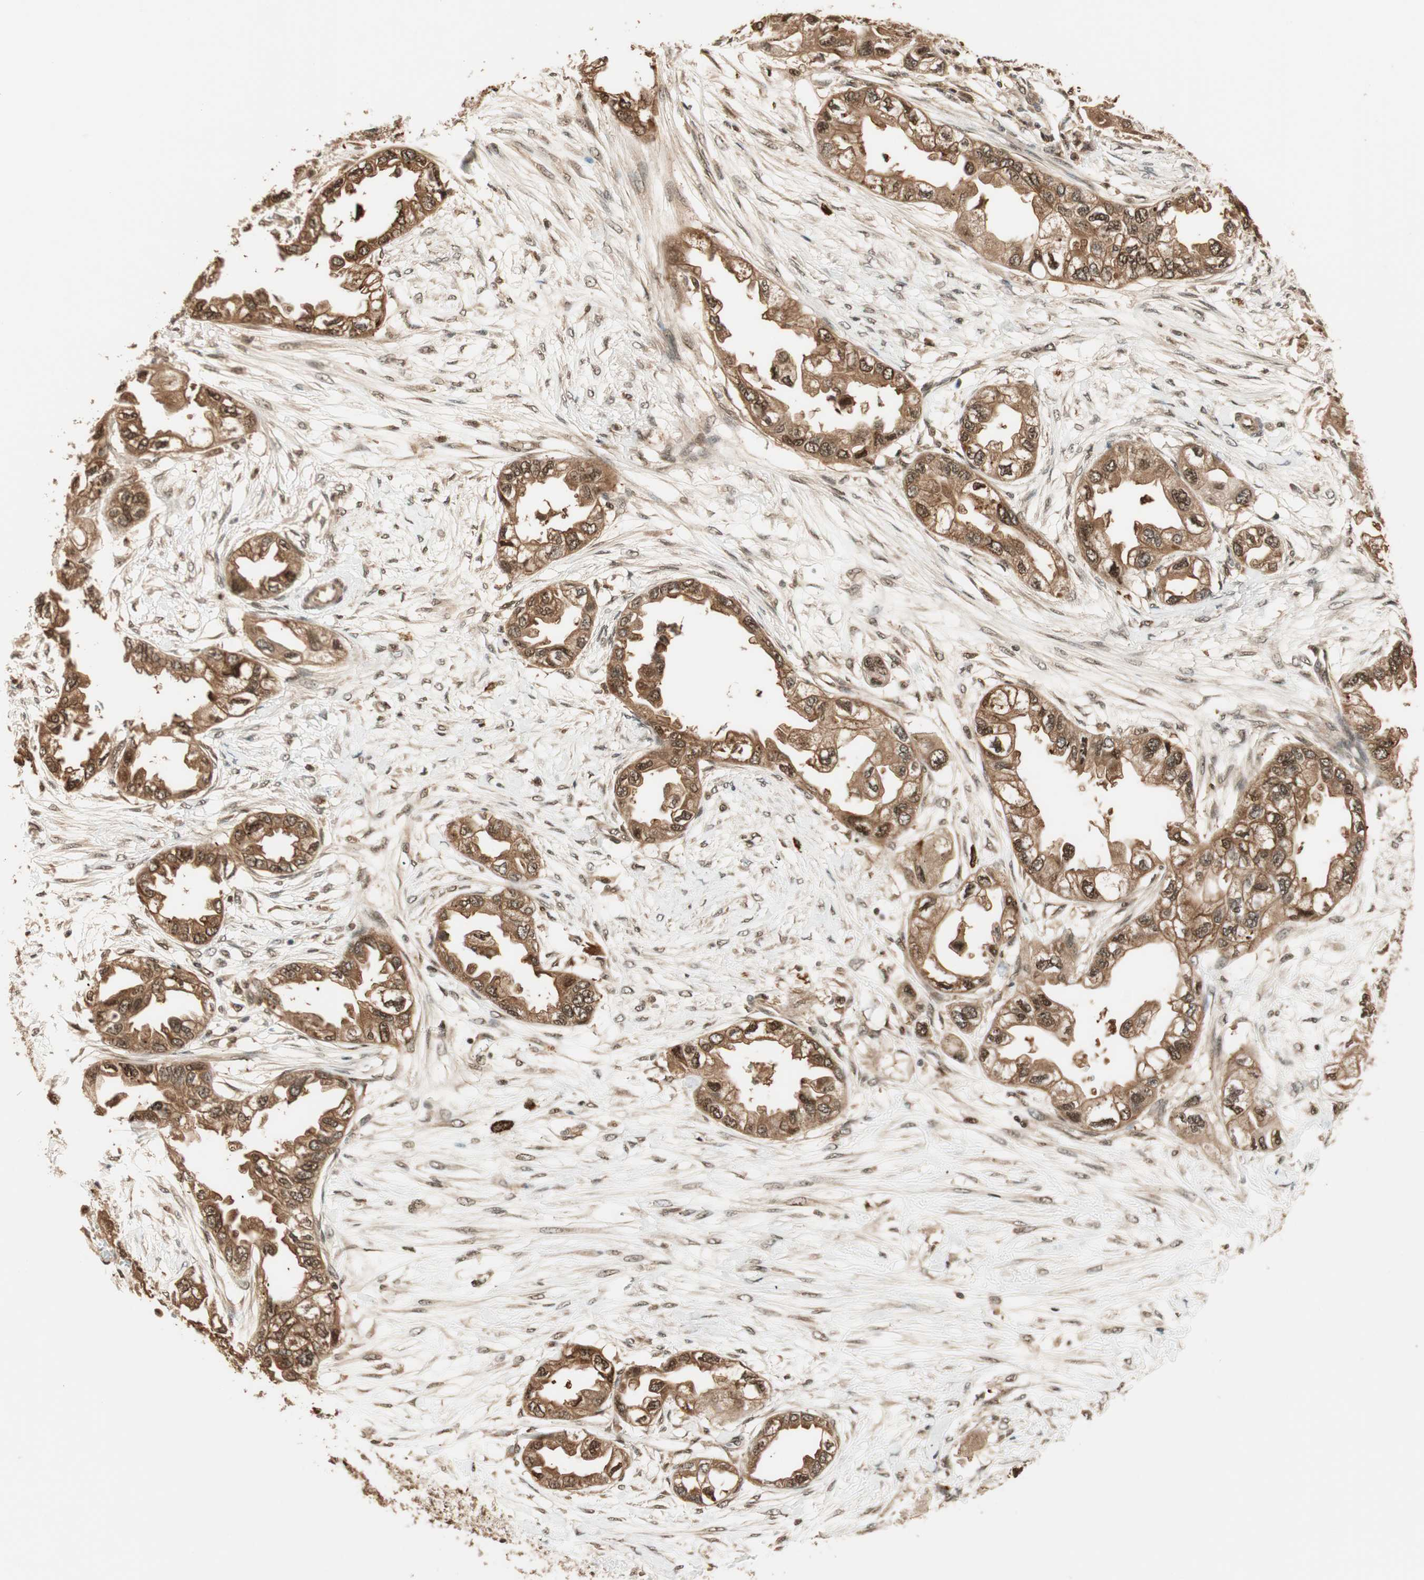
{"staining": {"intensity": "strong", "quantity": ">75%", "location": "cytoplasmic/membranous,nuclear"}, "tissue": "endometrial cancer", "cell_type": "Tumor cells", "image_type": "cancer", "snomed": [{"axis": "morphology", "description": "Adenocarcinoma, NOS"}, {"axis": "topography", "description": "Endometrium"}], "caption": "Immunohistochemistry (IHC) photomicrograph of endometrial cancer (adenocarcinoma) stained for a protein (brown), which reveals high levels of strong cytoplasmic/membranous and nuclear expression in about >75% of tumor cells.", "gene": "ZNF443", "patient": {"sex": "female", "age": 67}}